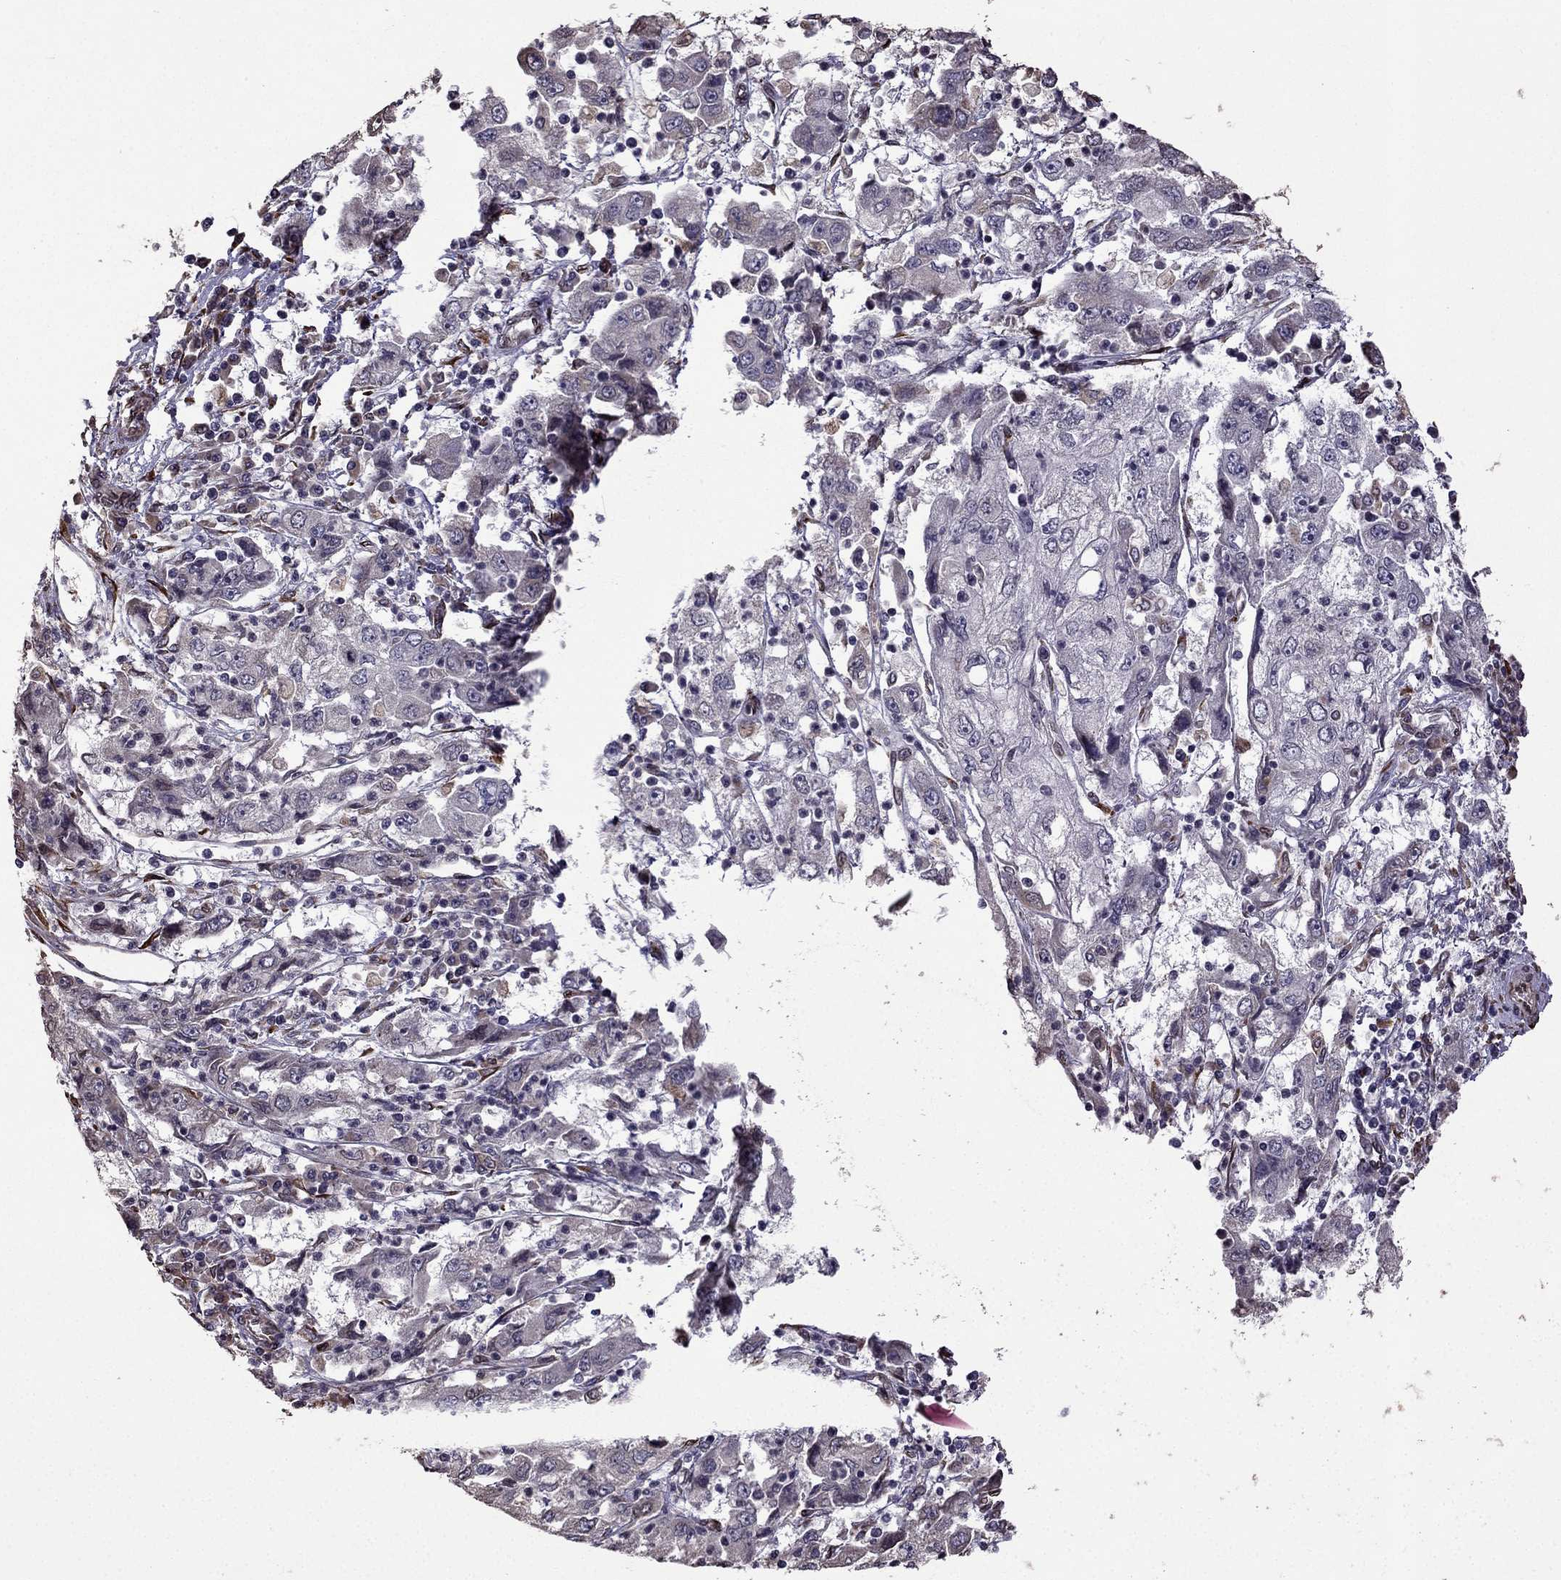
{"staining": {"intensity": "negative", "quantity": "none", "location": "none"}, "tissue": "cervical cancer", "cell_type": "Tumor cells", "image_type": "cancer", "snomed": [{"axis": "morphology", "description": "Squamous cell carcinoma, NOS"}, {"axis": "topography", "description": "Cervix"}], "caption": "Image shows no significant protein positivity in tumor cells of cervical squamous cell carcinoma.", "gene": "IKBIP", "patient": {"sex": "female", "age": 36}}